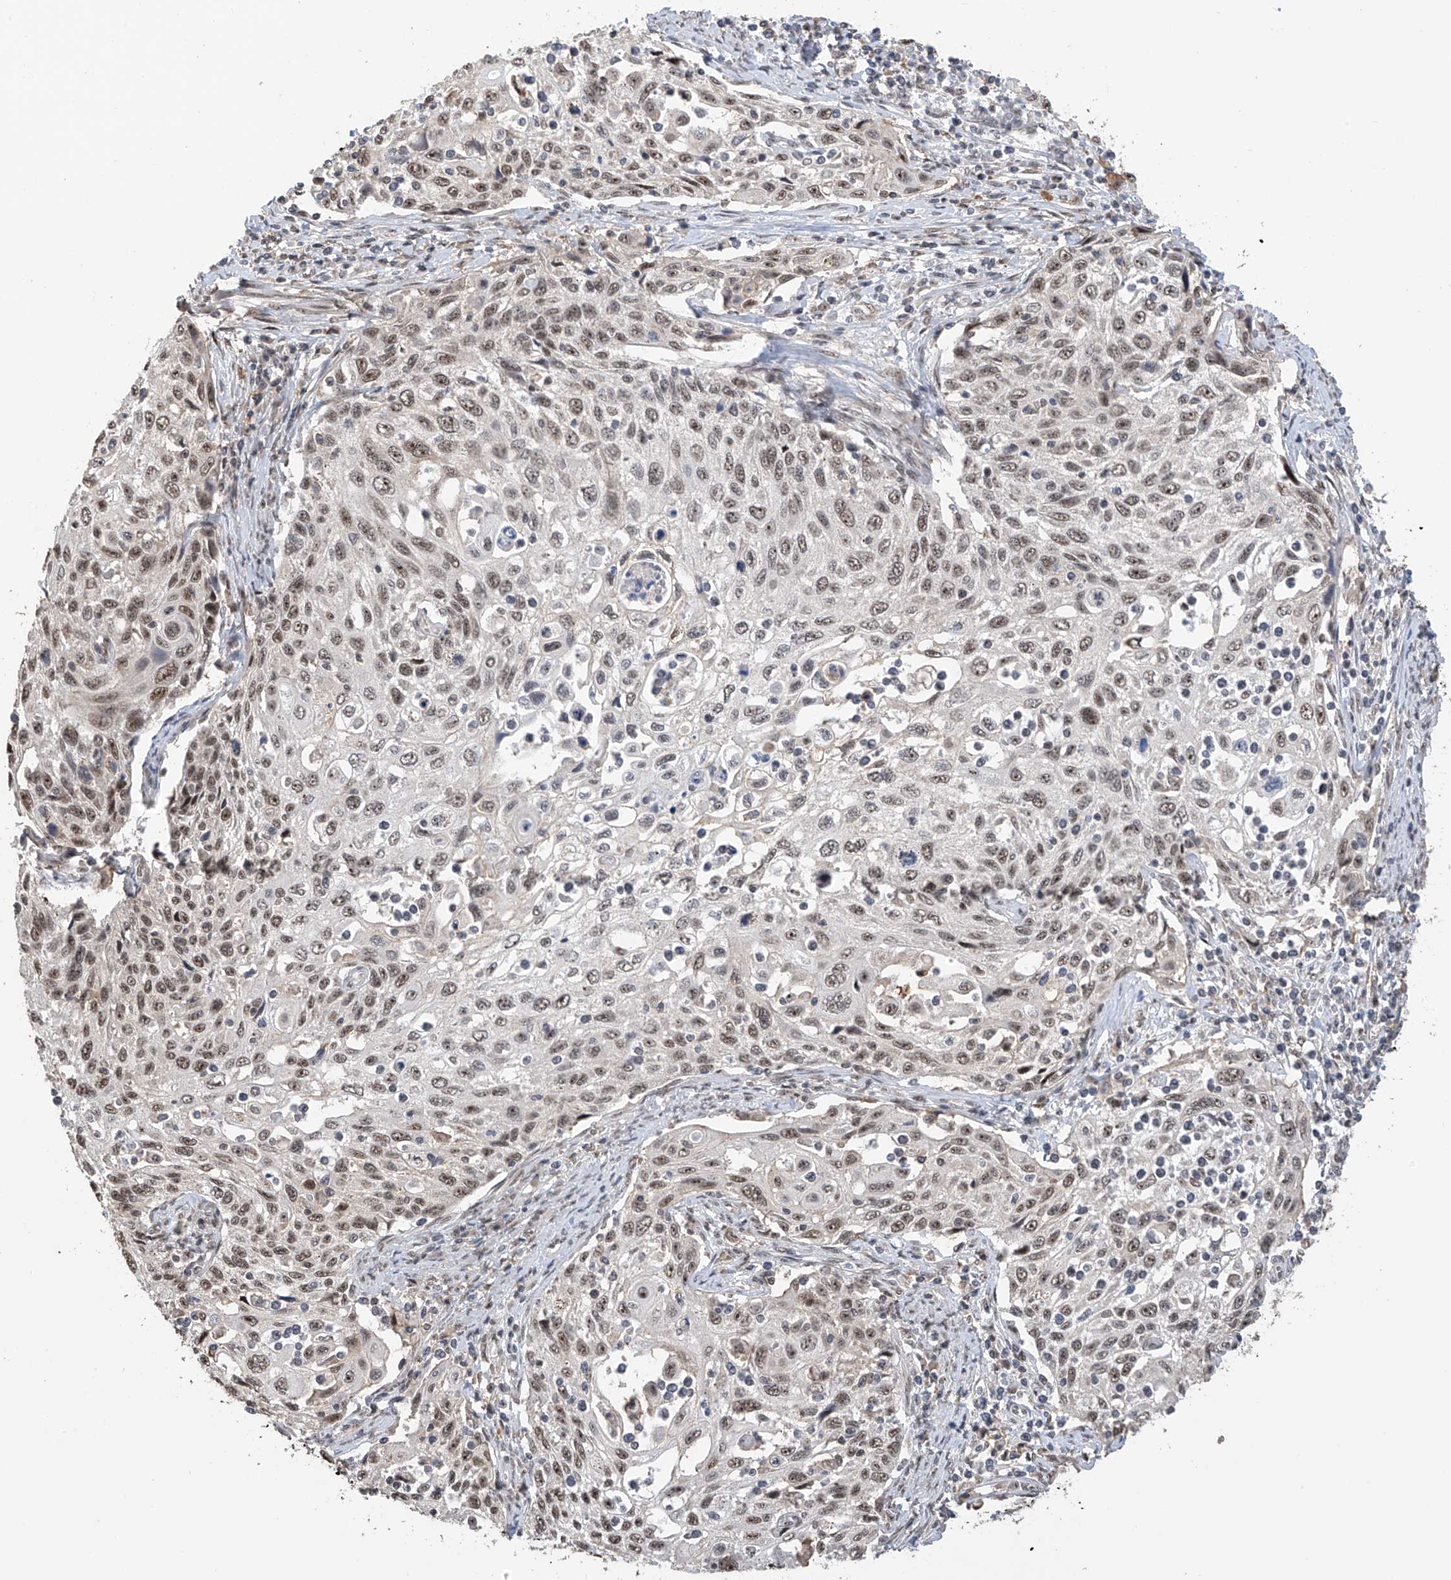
{"staining": {"intensity": "weak", "quantity": ">75%", "location": "nuclear"}, "tissue": "cervical cancer", "cell_type": "Tumor cells", "image_type": "cancer", "snomed": [{"axis": "morphology", "description": "Squamous cell carcinoma, NOS"}, {"axis": "topography", "description": "Cervix"}], "caption": "A brown stain highlights weak nuclear staining of a protein in human cervical squamous cell carcinoma tumor cells.", "gene": "C1orf131", "patient": {"sex": "female", "age": 70}}